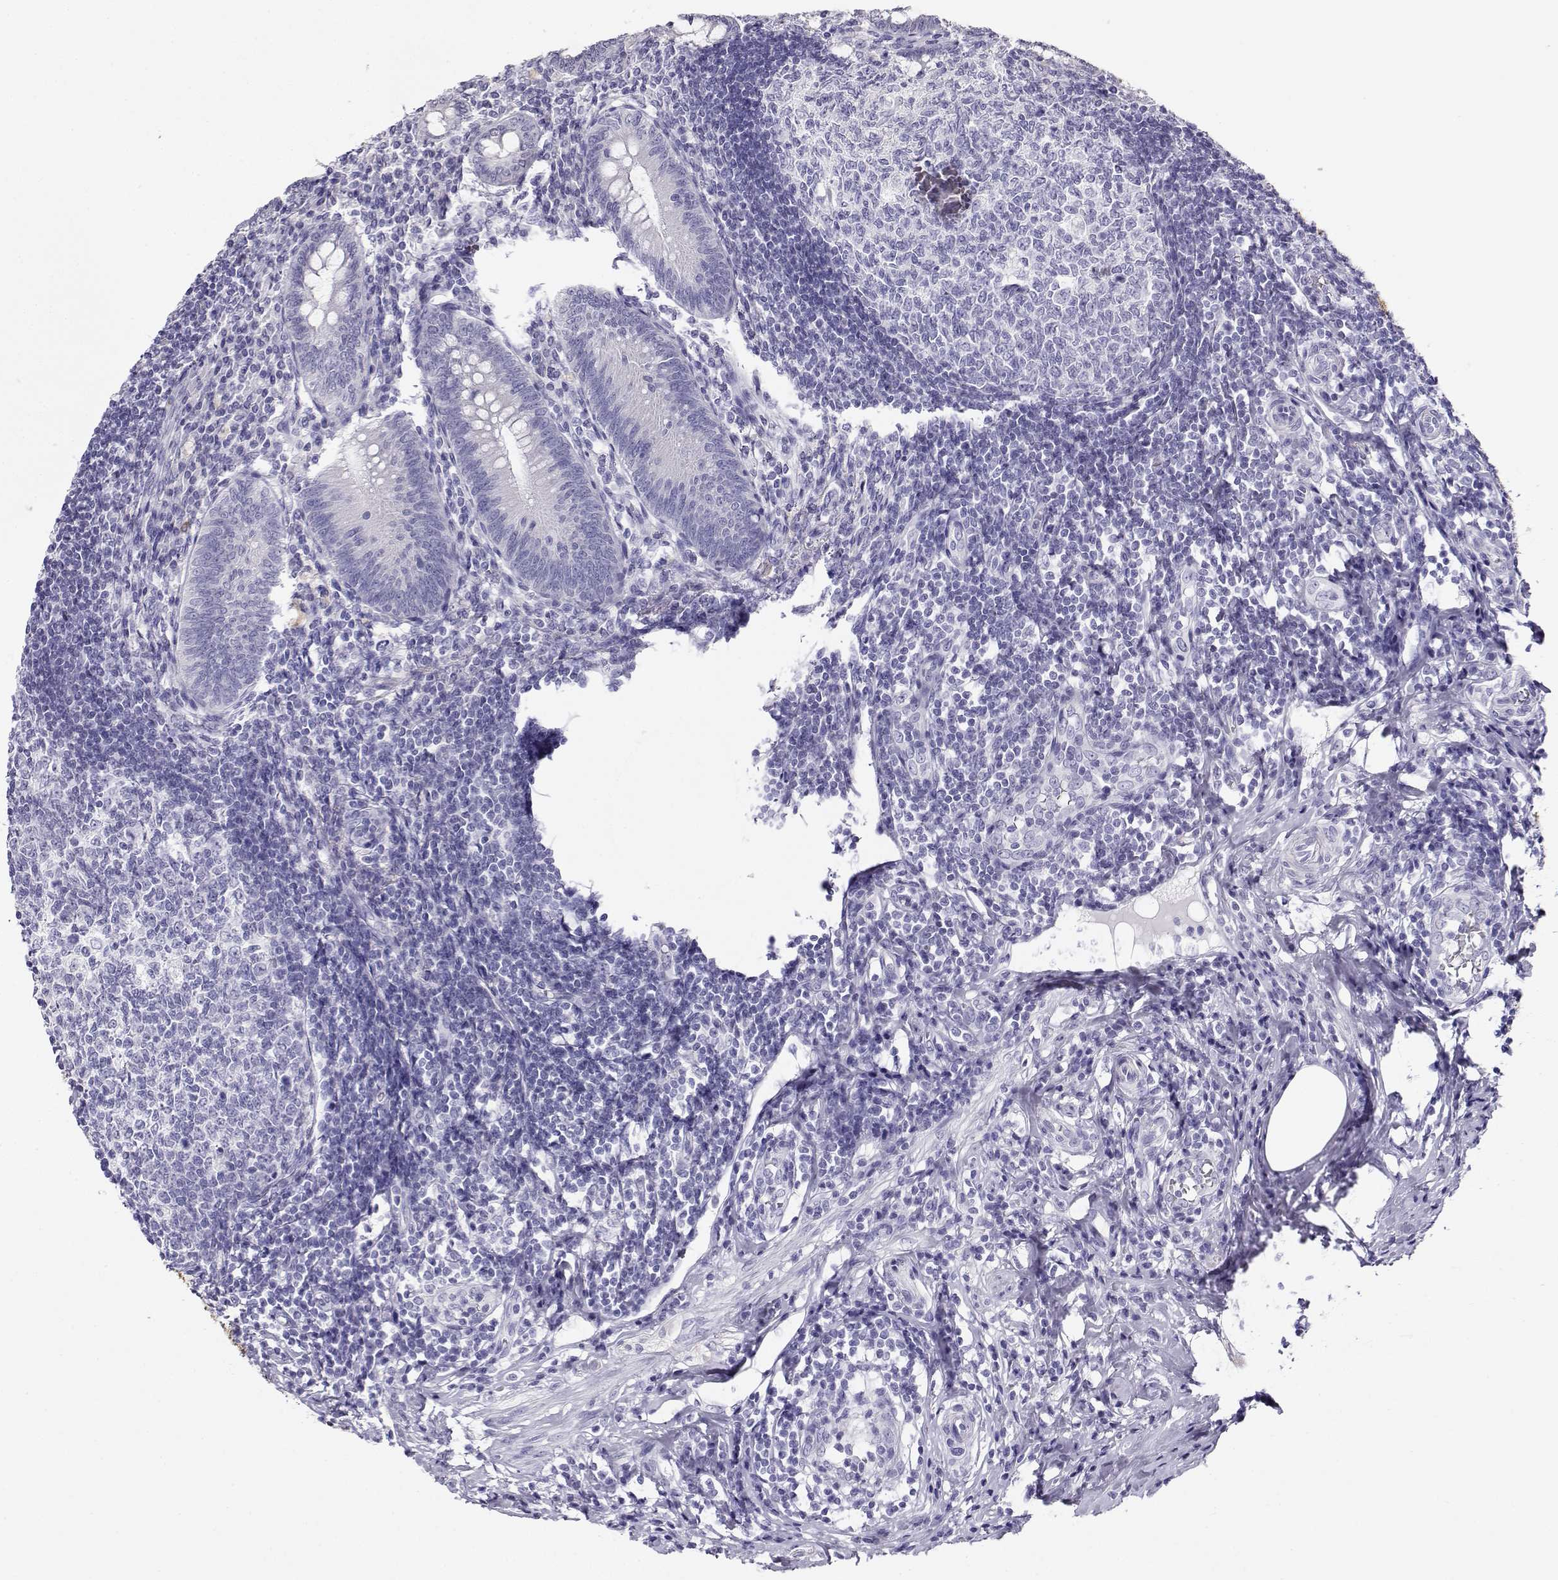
{"staining": {"intensity": "negative", "quantity": "none", "location": "none"}, "tissue": "appendix", "cell_type": "Glandular cells", "image_type": "normal", "snomed": [{"axis": "morphology", "description": "Normal tissue, NOS"}, {"axis": "morphology", "description": "Inflammation, NOS"}, {"axis": "topography", "description": "Appendix"}], "caption": "A histopathology image of appendix stained for a protein reveals no brown staining in glandular cells.", "gene": "CABS1", "patient": {"sex": "male", "age": 16}}